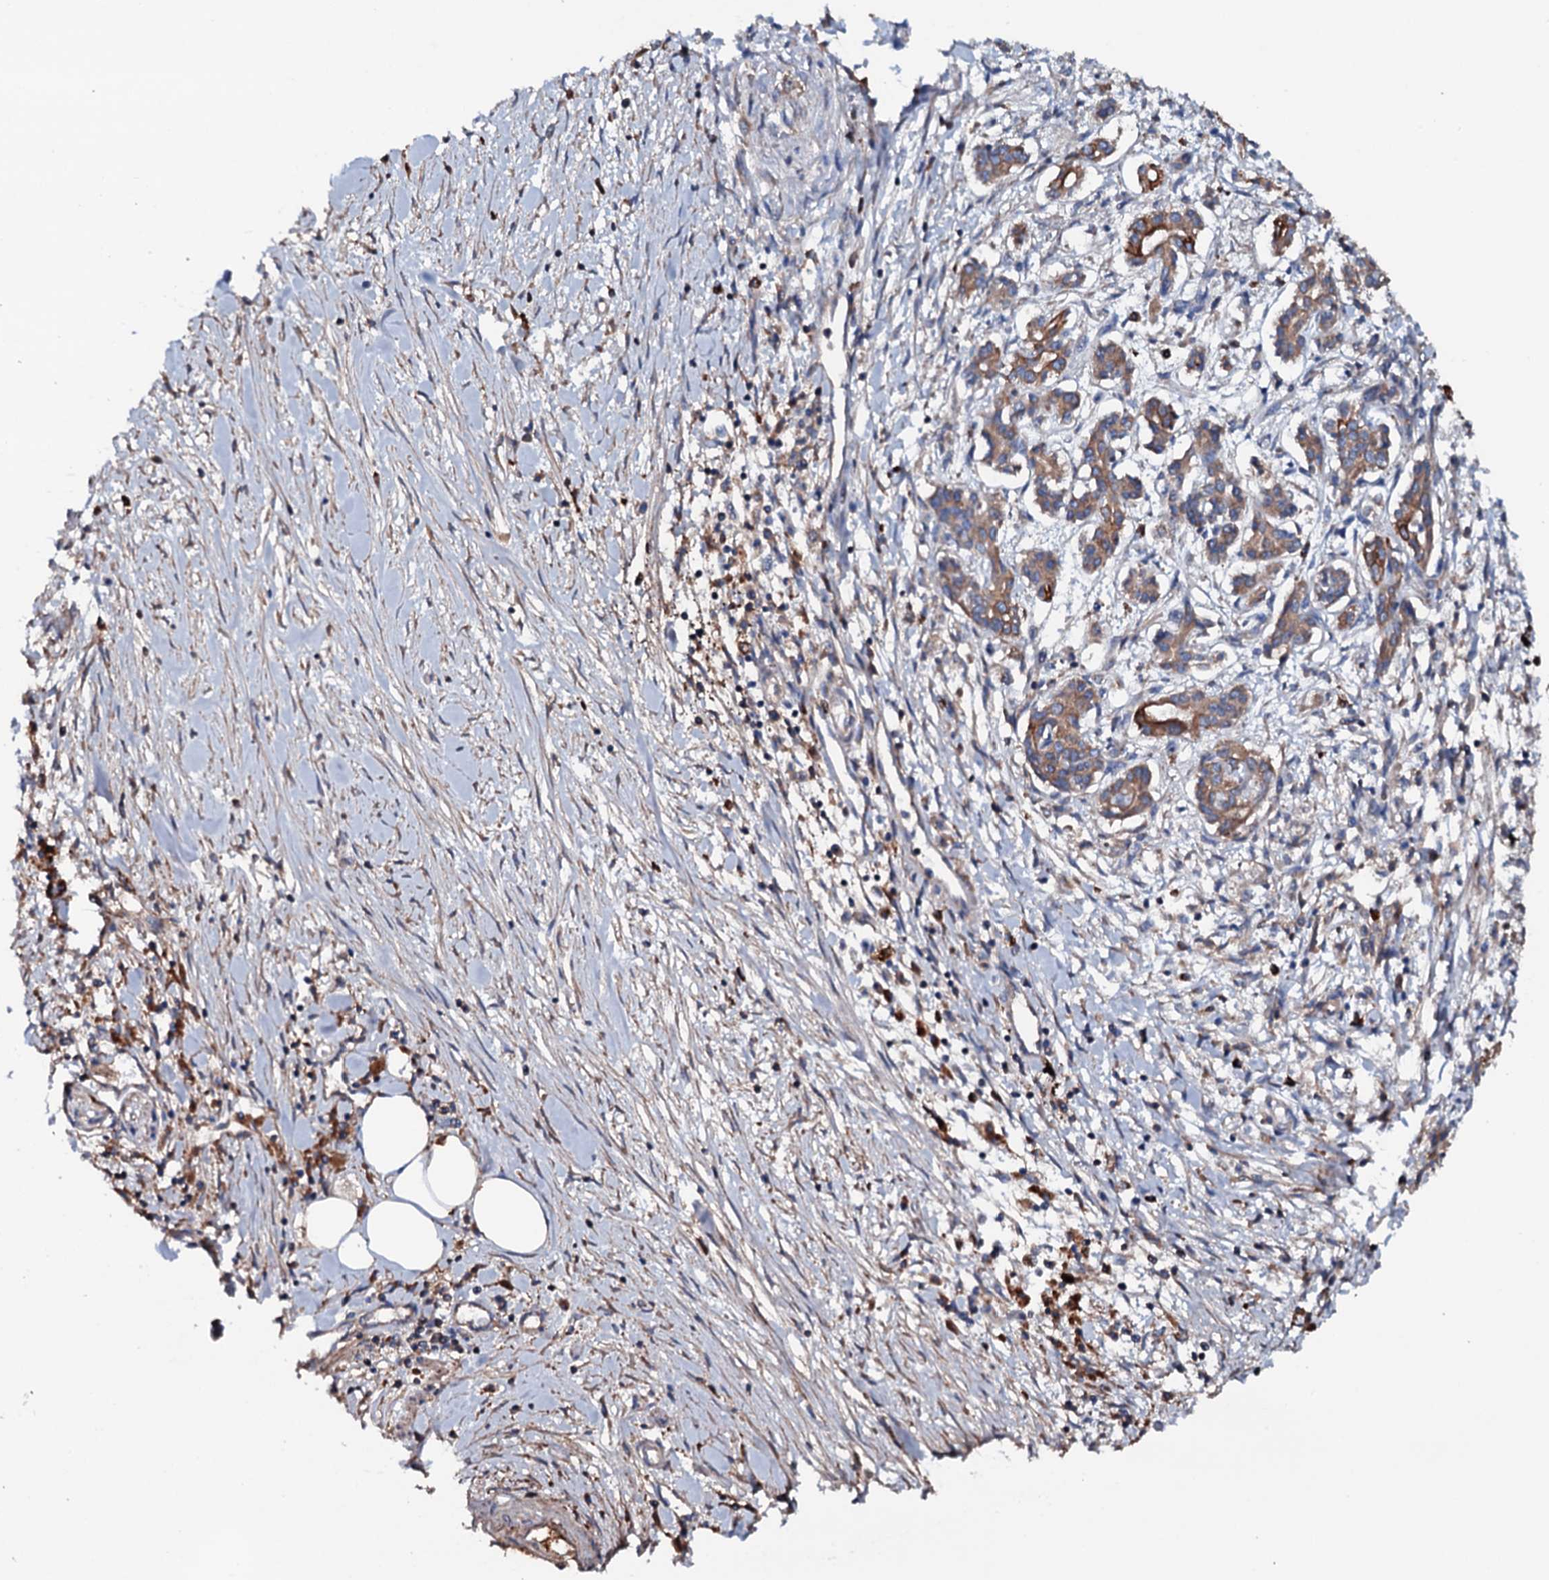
{"staining": {"intensity": "moderate", "quantity": ">75%", "location": "cytoplasmic/membranous"}, "tissue": "pancreatic cancer", "cell_type": "Tumor cells", "image_type": "cancer", "snomed": [{"axis": "morphology", "description": "Adenocarcinoma, NOS"}, {"axis": "topography", "description": "Pancreas"}], "caption": "This micrograph displays immunohistochemistry staining of pancreatic adenocarcinoma, with medium moderate cytoplasmic/membranous positivity in approximately >75% of tumor cells.", "gene": "NEK1", "patient": {"sex": "female", "age": 50}}